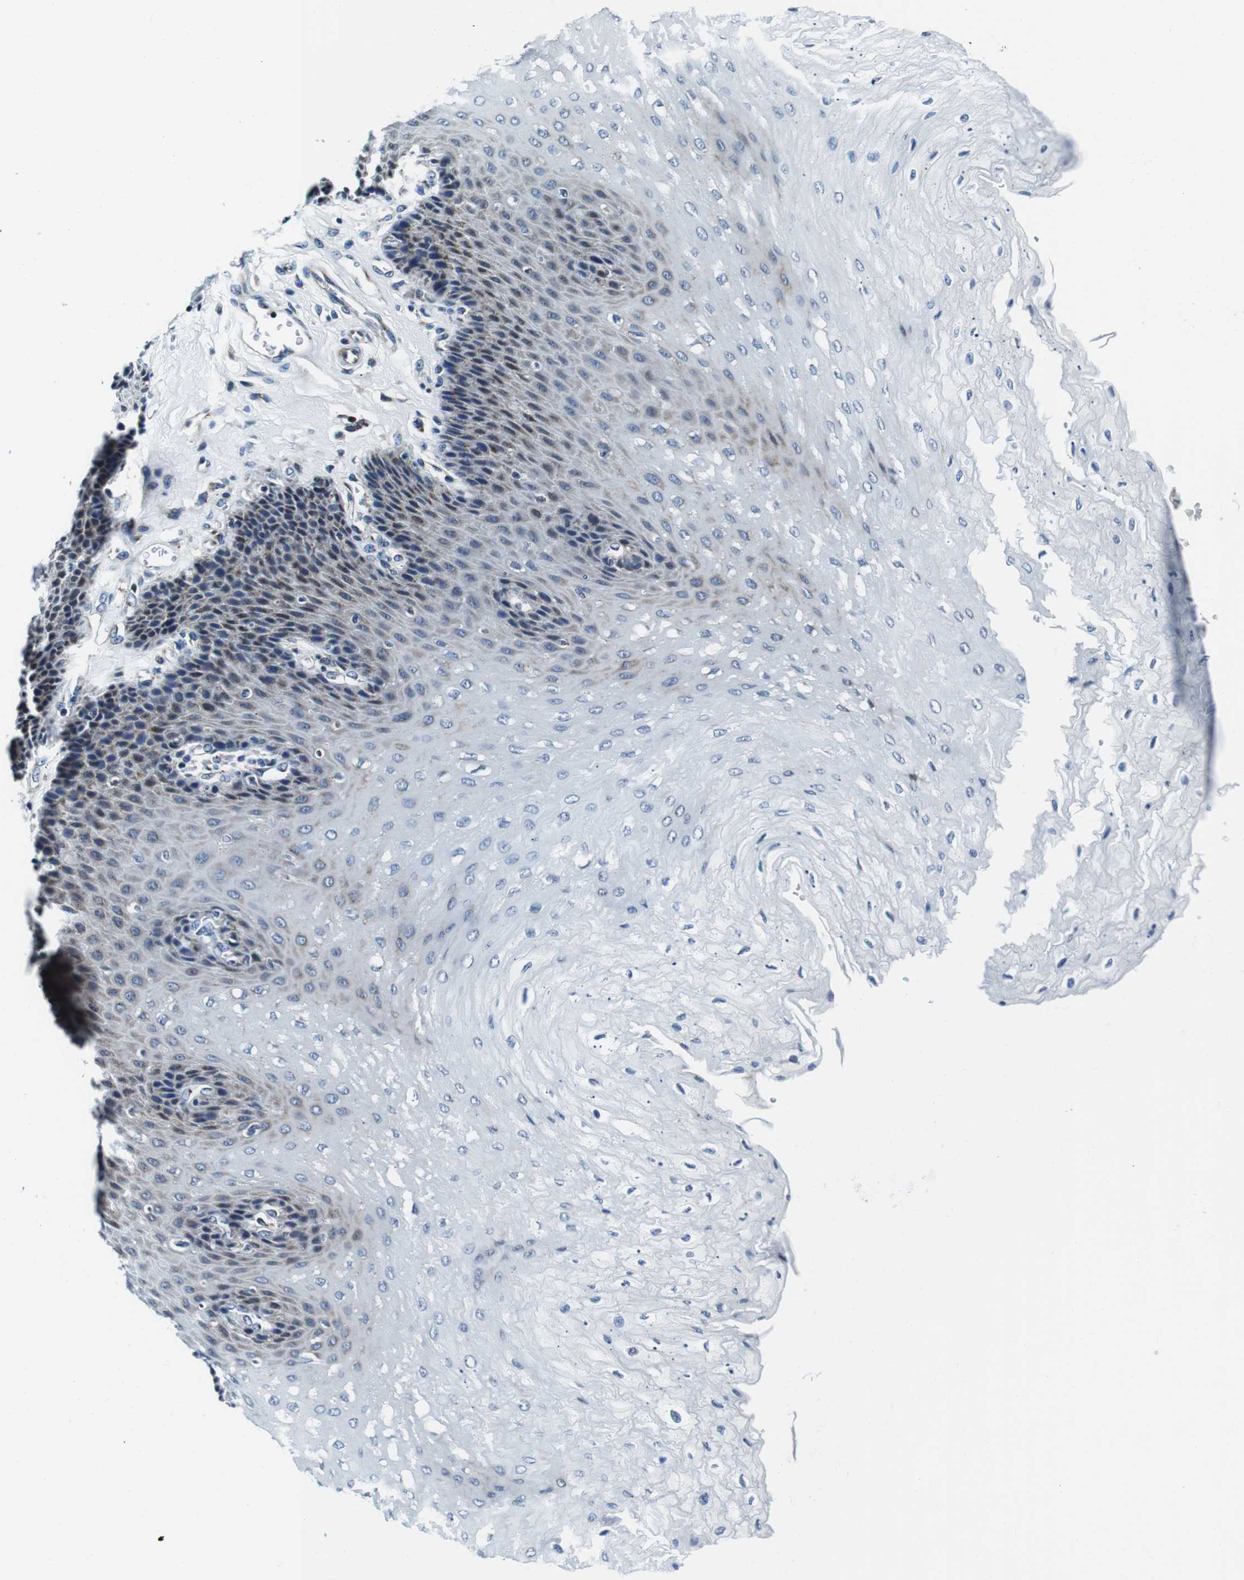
{"staining": {"intensity": "moderate", "quantity": "<25%", "location": "cytoplasmic/membranous"}, "tissue": "esophagus", "cell_type": "Squamous epithelial cells", "image_type": "normal", "snomed": [{"axis": "morphology", "description": "Normal tissue, NOS"}, {"axis": "topography", "description": "Esophagus"}], "caption": "Protein staining by immunohistochemistry (IHC) exhibits moderate cytoplasmic/membranous expression in approximately <25% of squamous epithelial cells in unremarkable esophagus. The protein of interest is stained brown, and the nuclei are stained in blue (DAB (3,3'-diaminobenzidine) IHC with brightfield microscopy, high magnification).", "gene": "FAR2", "patient": {"sex": "female", "age": 72}}